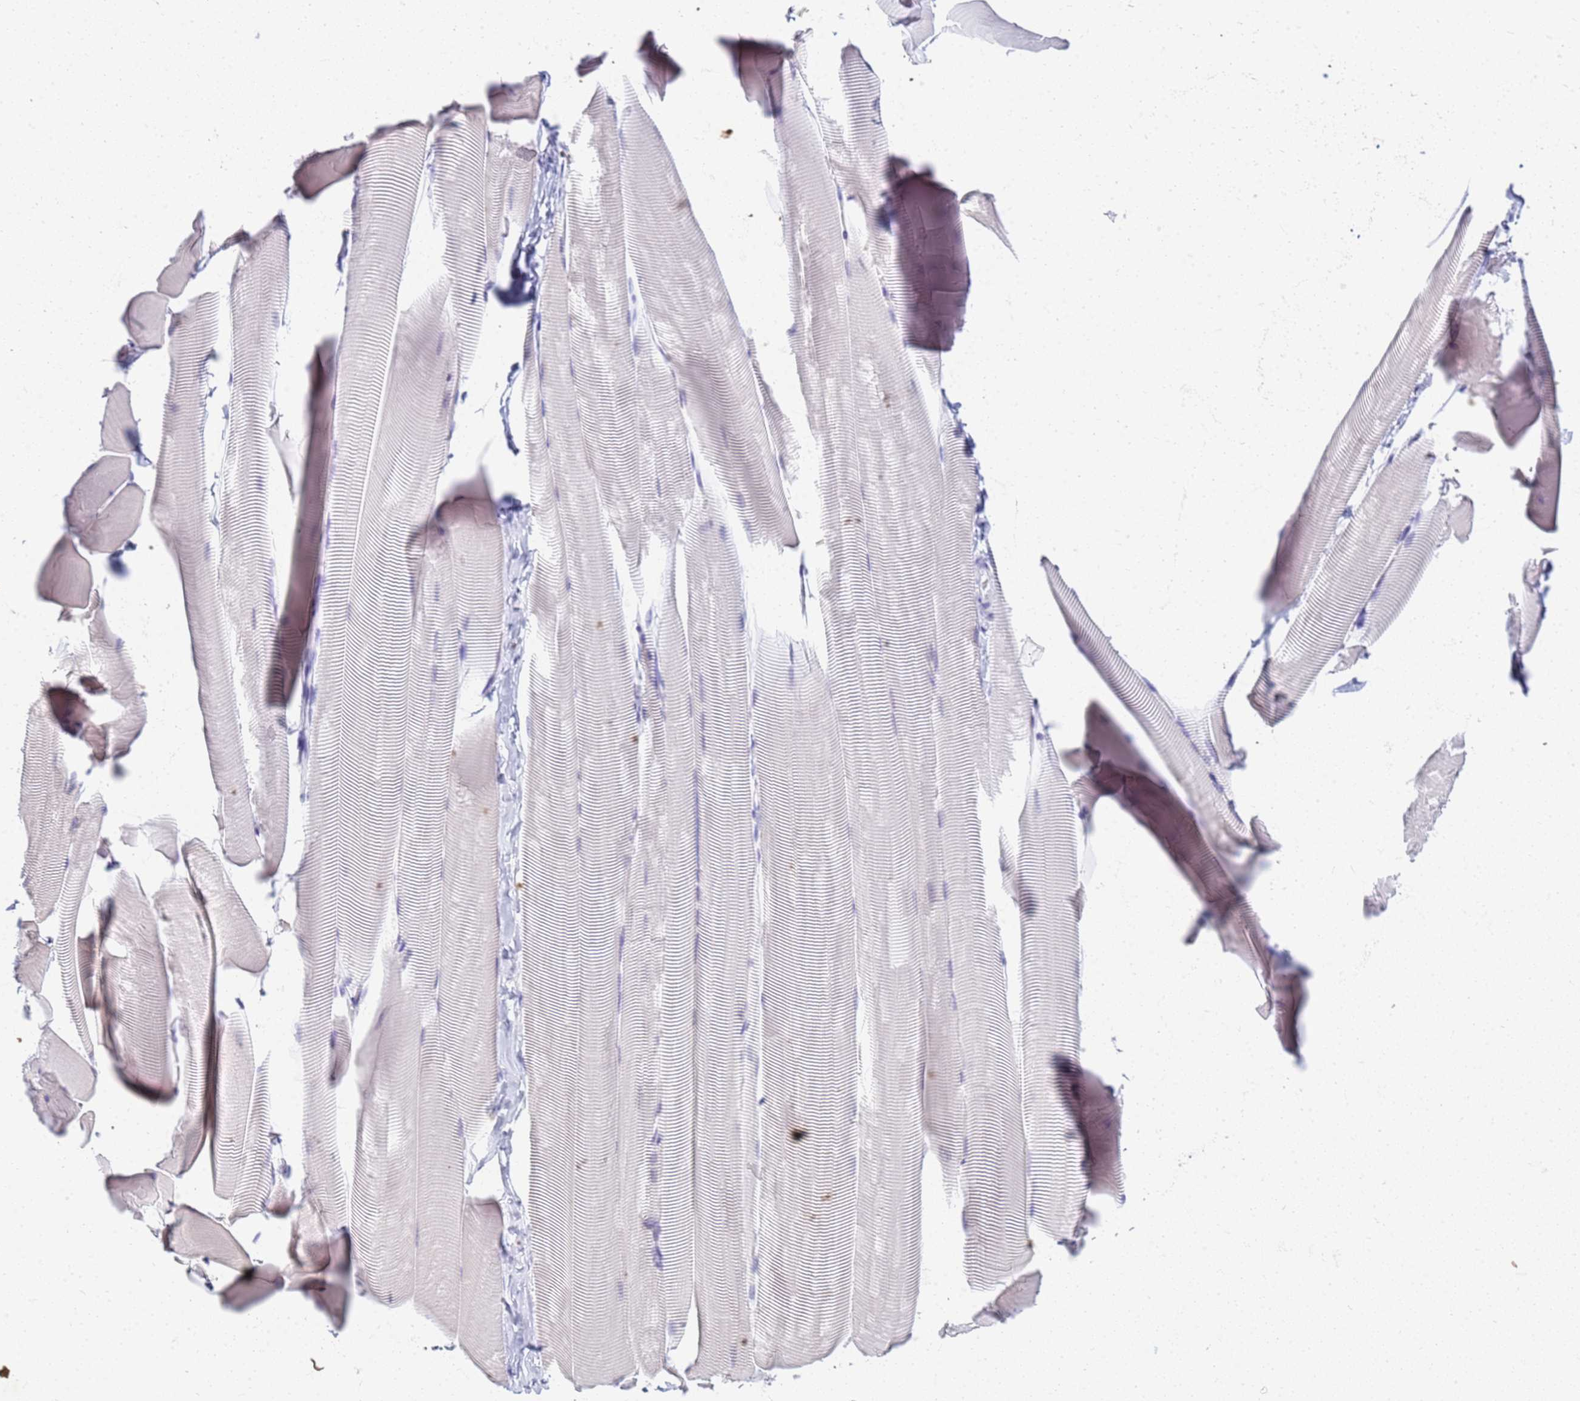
{"staining": {"intensity": "negative", "quantity": "none", "location": "none"}, "tissue": "skeletal muscle", "cell_type": "Myocytes", "image_type": "normal", "snomed": [{"axis": "morphology", "description": "Normal tissue, NOS"}, {"axis": "topography", "description": "Skeletal muscle"}], "caption": "The immunohistochemistry image has no significant staining in myocytes of skeletal muscle. (Stains: DAB (3,3'-diaminobenzidine) immunohistochemistry (IHC) with hematoxylin counter stain, Microscopy: brightfield microscopy at high magnification).", "gene": "SLC7A9", "patient": {"sex": "male", "age": 25}}